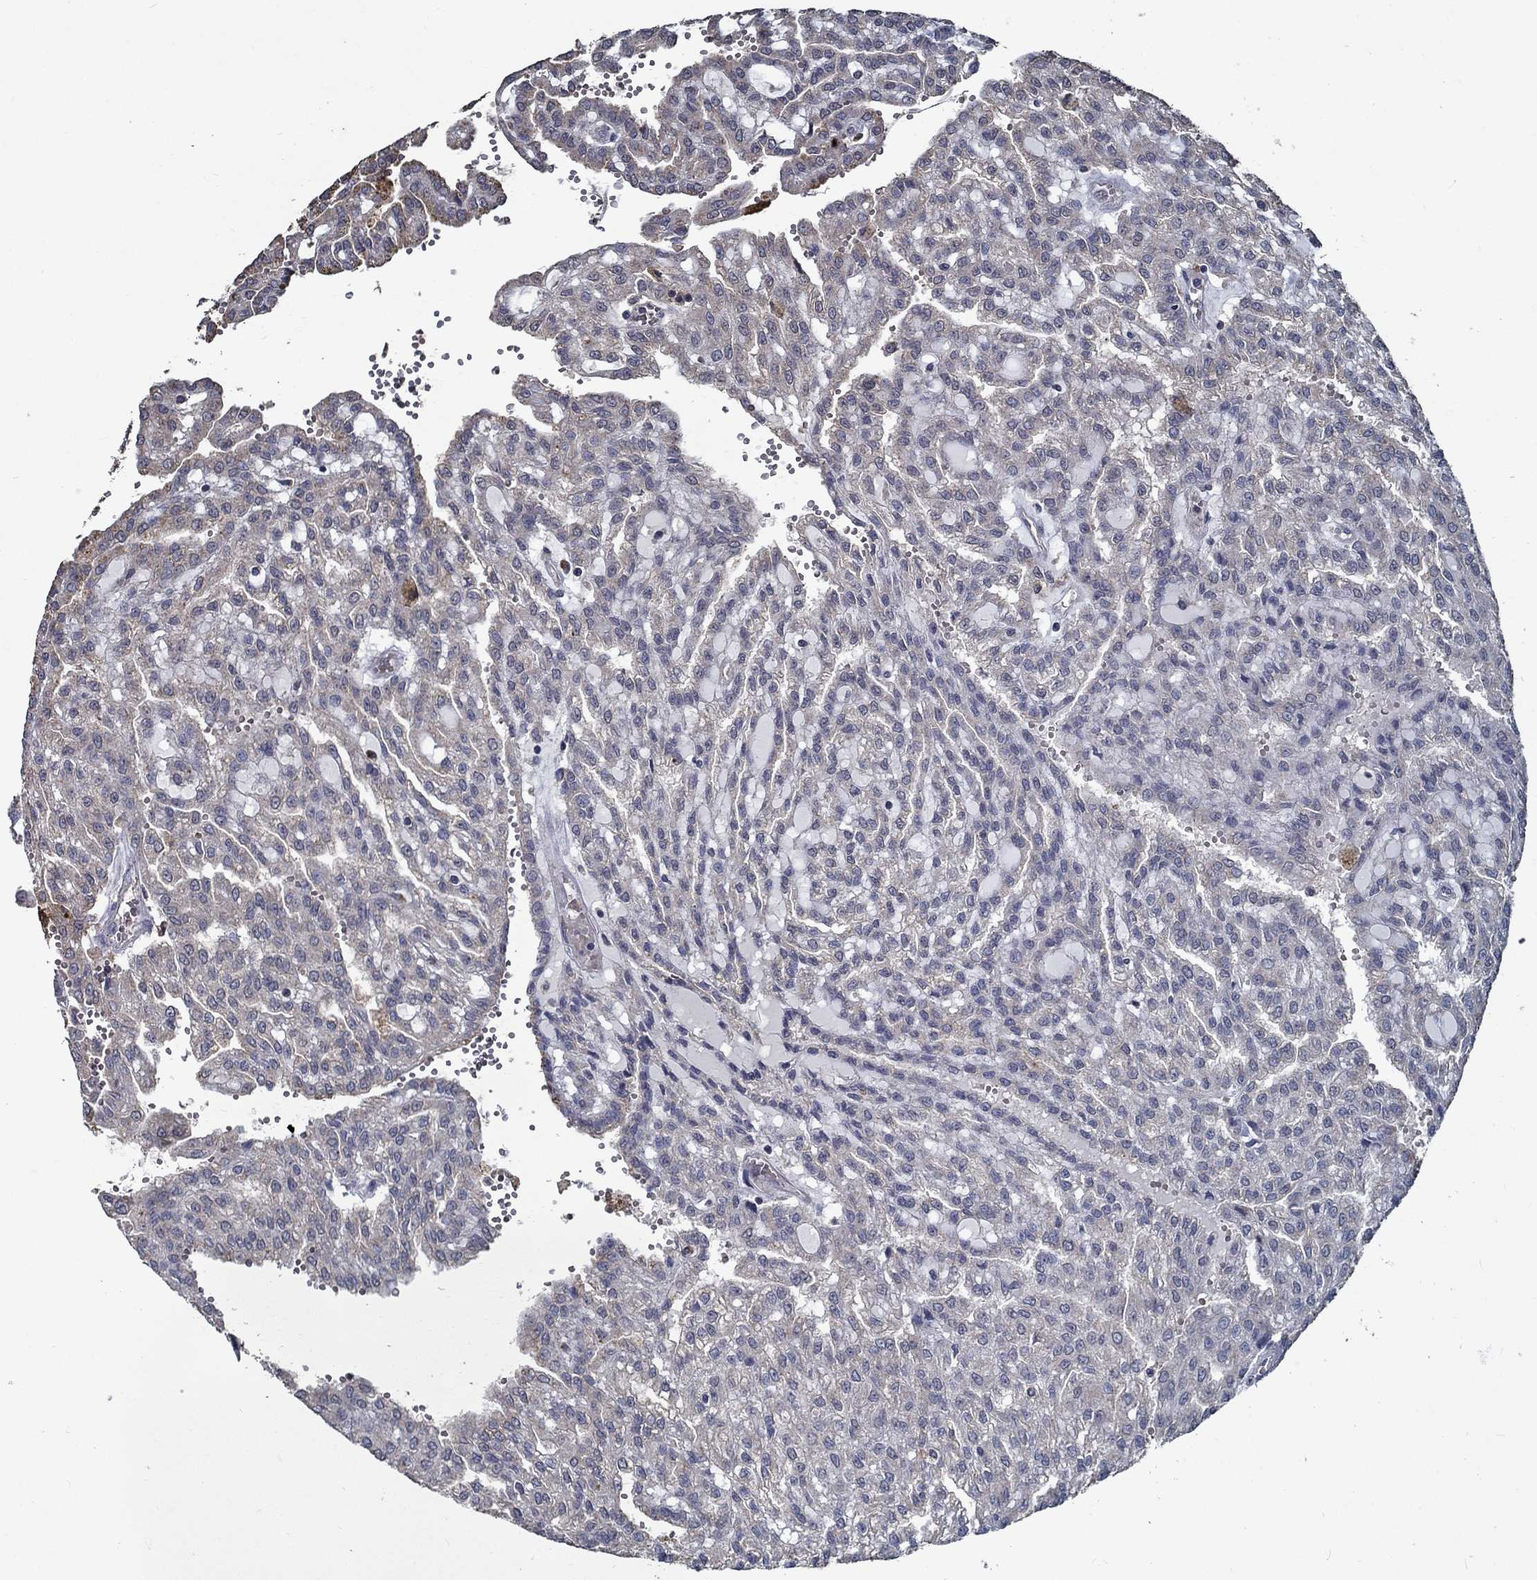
{"staining": {"intensity": "weak", "quantity": "<25%", "location": "cytoplasmic/membranous"}, "tissue": "renal cancer", "cell_type": "Tumor cells", "image_type": "cancer", "snomed": [{"axis": "morphology", "description": "Adenocarcinoma, NOS"}, {"axis": "topography", "description": "Kidney"}], "caption": "A photomicrograph of adenocarcinoma (renal) stained for a protein demonstrates no brown staining in tumor cells. (Immunohistochemistry (ihc), brightfield microscopy, high magnification).", "gene": "SLC44A1", "patient": {"sex": "male", "age": 63}}